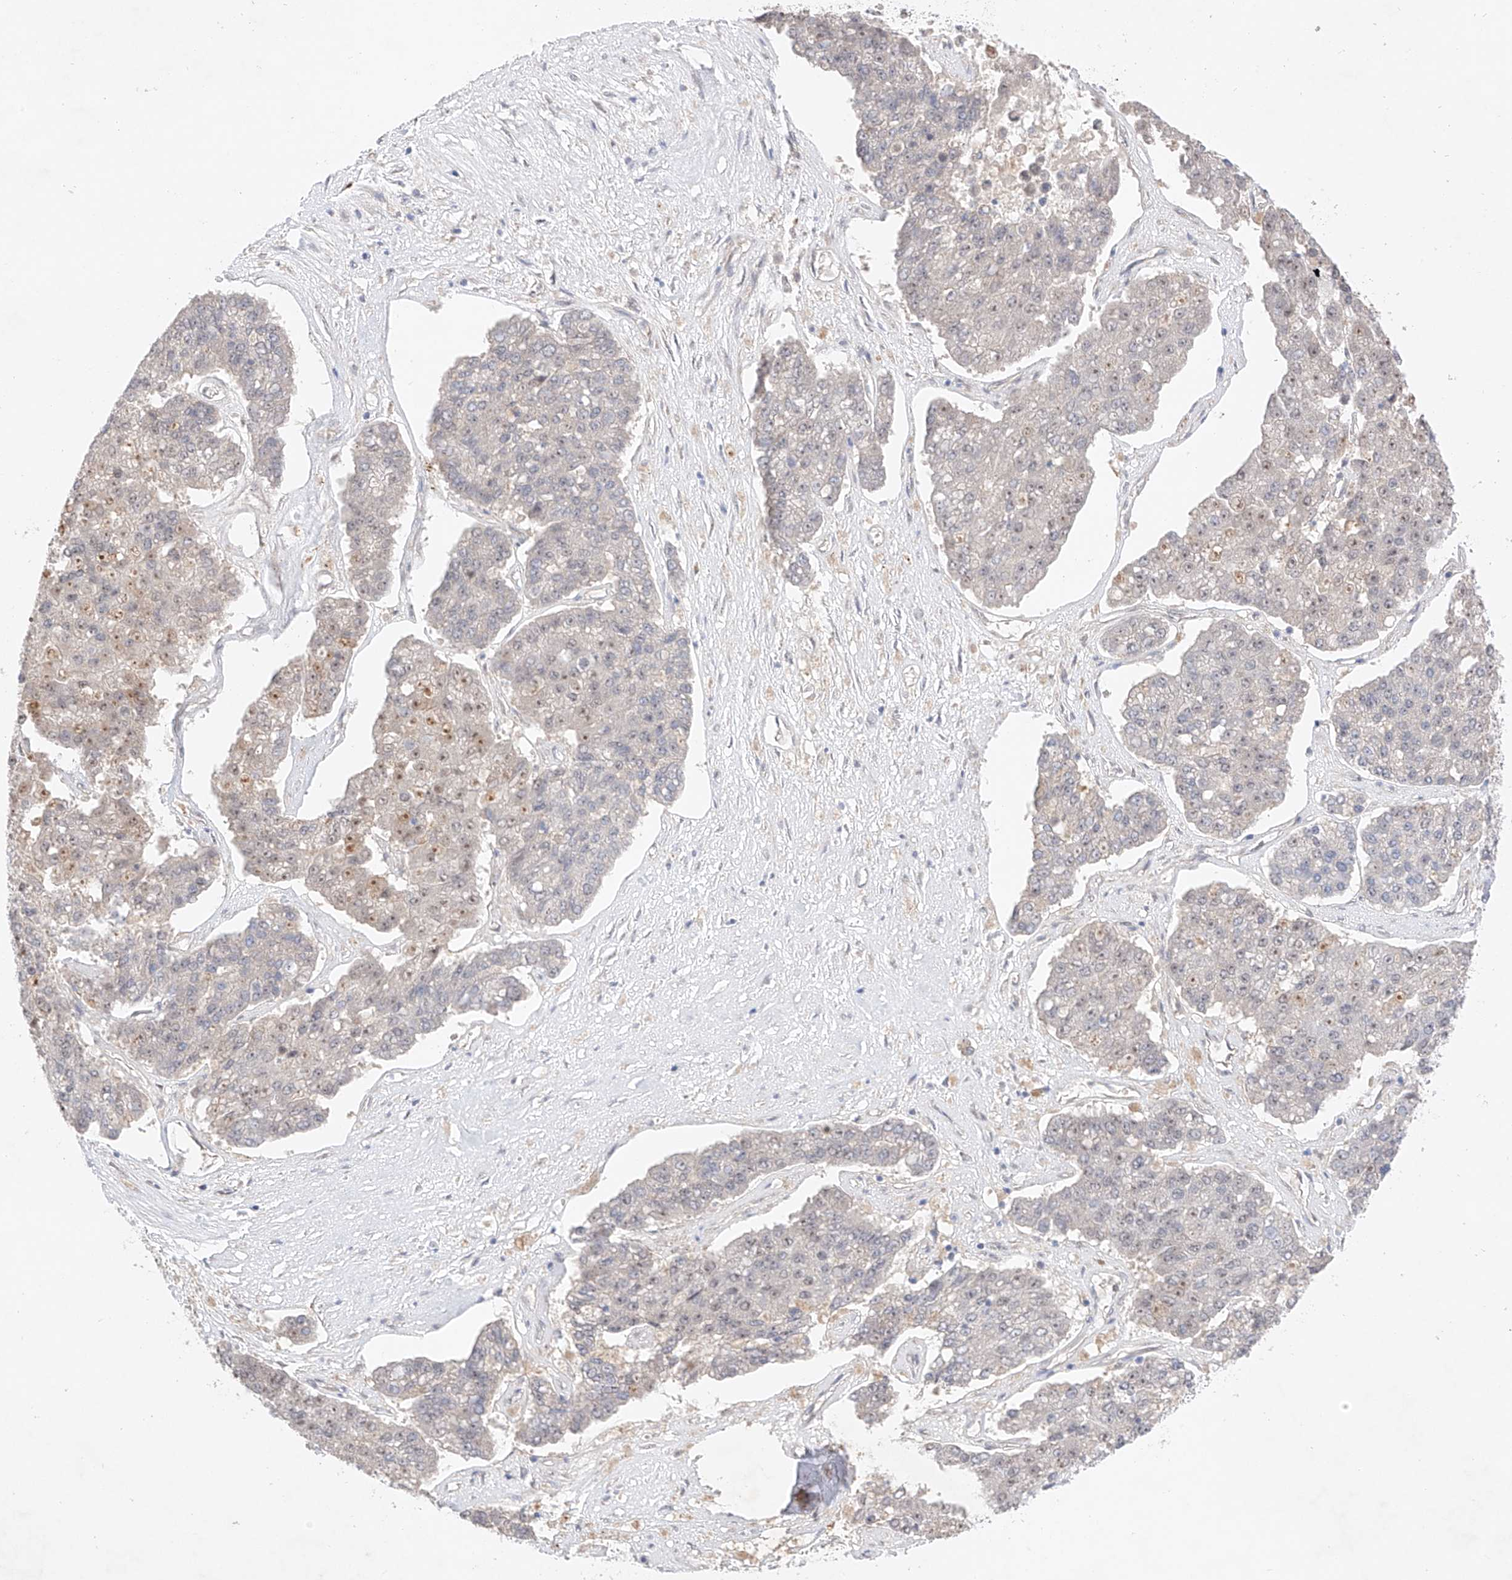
{"staining": {"intensity": "moderate", "quantity": "25%-75%", "location": "nuclear"}, "tissue": "pancreatic cancer", "cell_type": "Tumor cells", "image_type": "cancer", "snomed": [{"axis": "morphology", "description": "Adenocarcinoma, NOS"}, {"axis": "topography", "description": "Pancreas"}], "caption": "Approximately 25%-75% of tumor cells in pancreatic adenocarcinoma show moderate nuclear protein positivity as visualized by brown immunohistochemical staining.", "gene": "IL22RA2", "patient": {"sex": "male", "age": 50}}